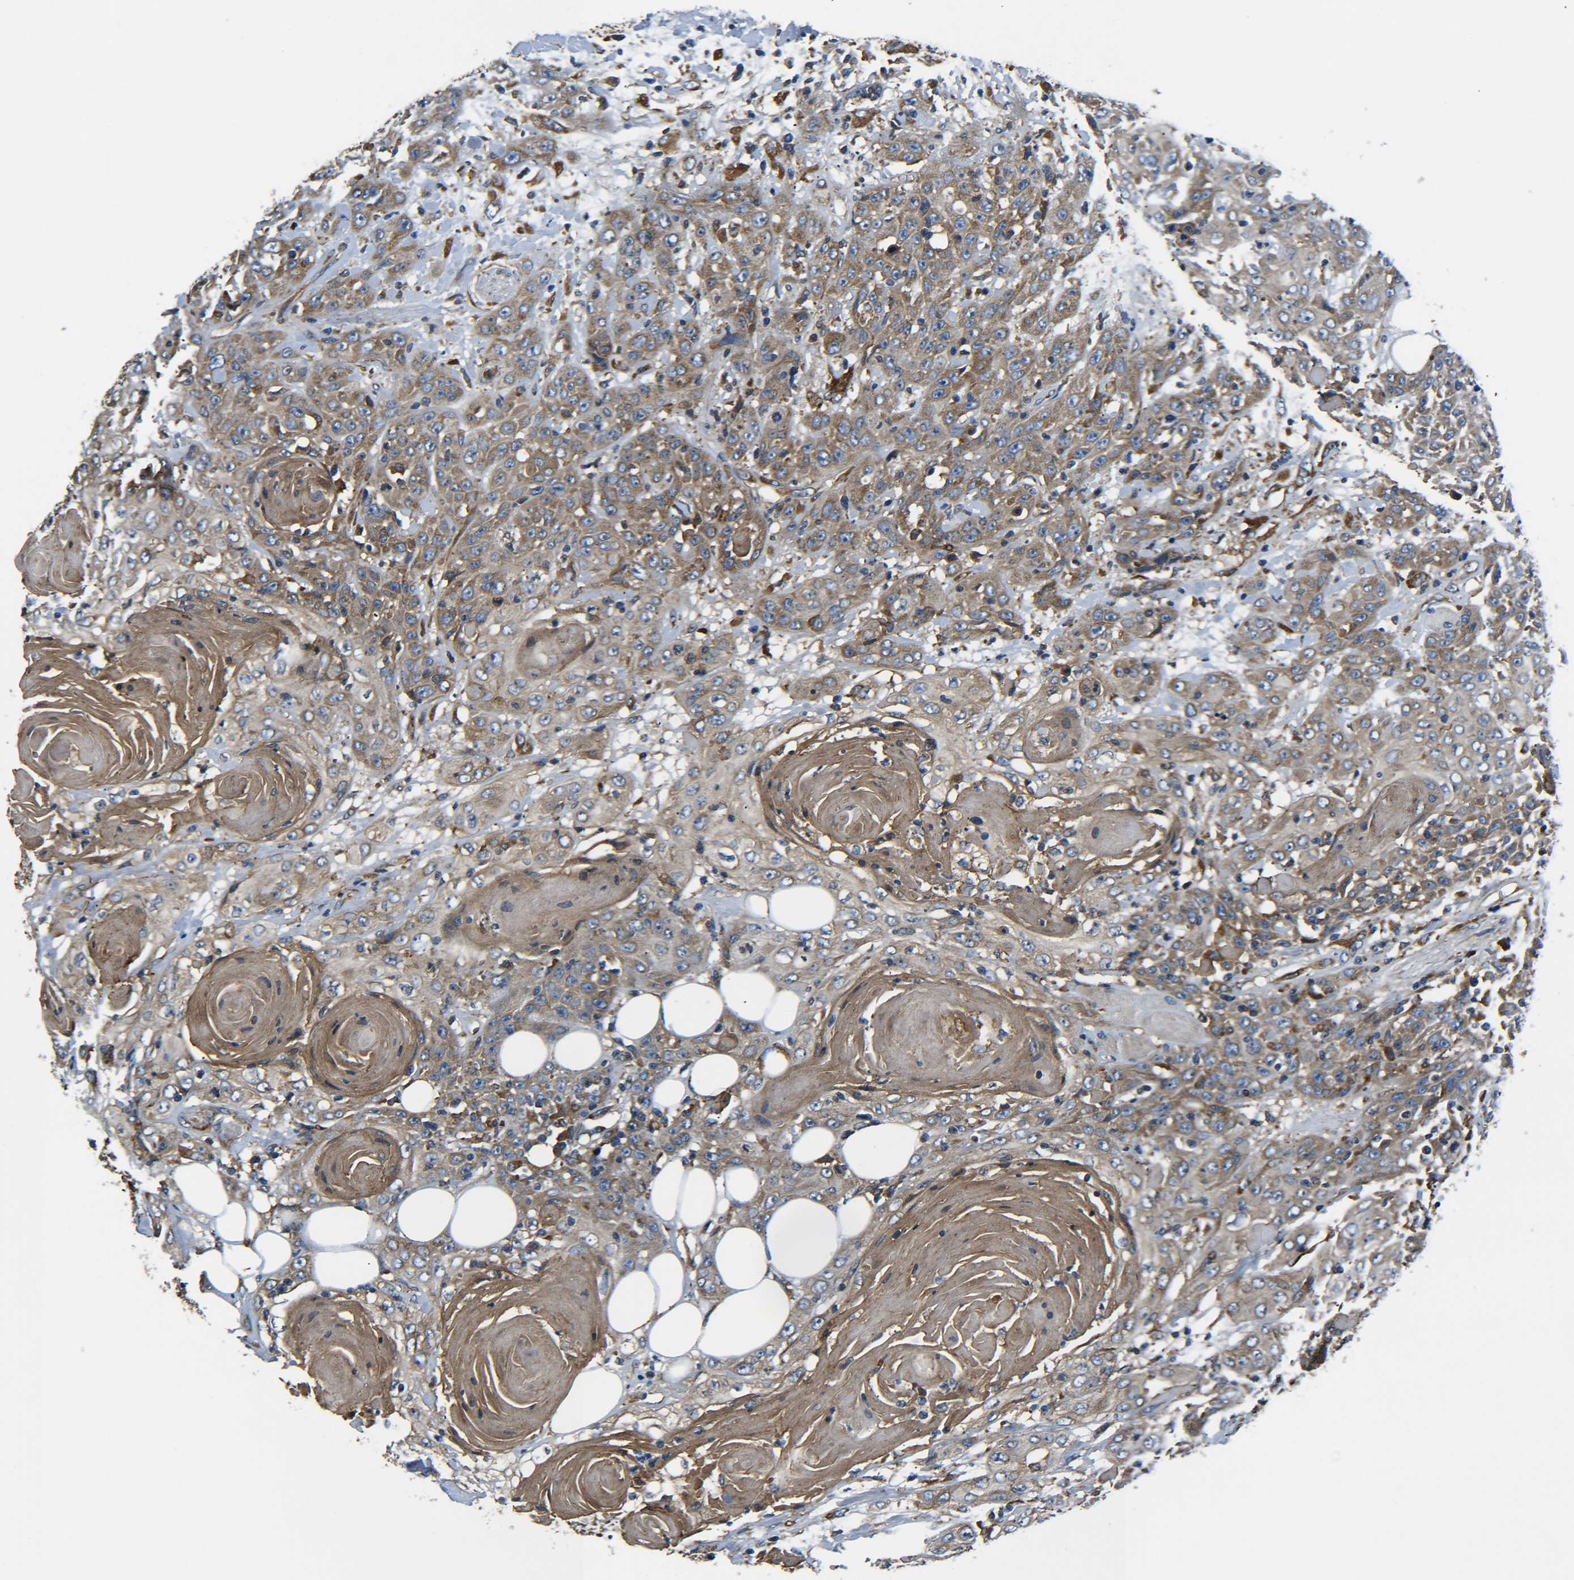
{"staining": {"intensity": "moderate", "quantity": ">75%", "location": "cytoplasmic/membranous"}, "tissue": "head and neck cancer", "cell_type": "Tumor cells", "image_type": "cancer", "snomed": [{"axis": "morphology", "description": "Squamous cell carcinoma, NOS"}, {"axis": "topography", "description": "Head-Neck"}], "caption": "Tumor cells exhibit medium levels of moderate cytoplasmic/membranous positivity in about >75% of cells in squamous cell carcinoma (head and neck).", "gene": "PREB", "patient": {"sex": "female", "age": 84}}